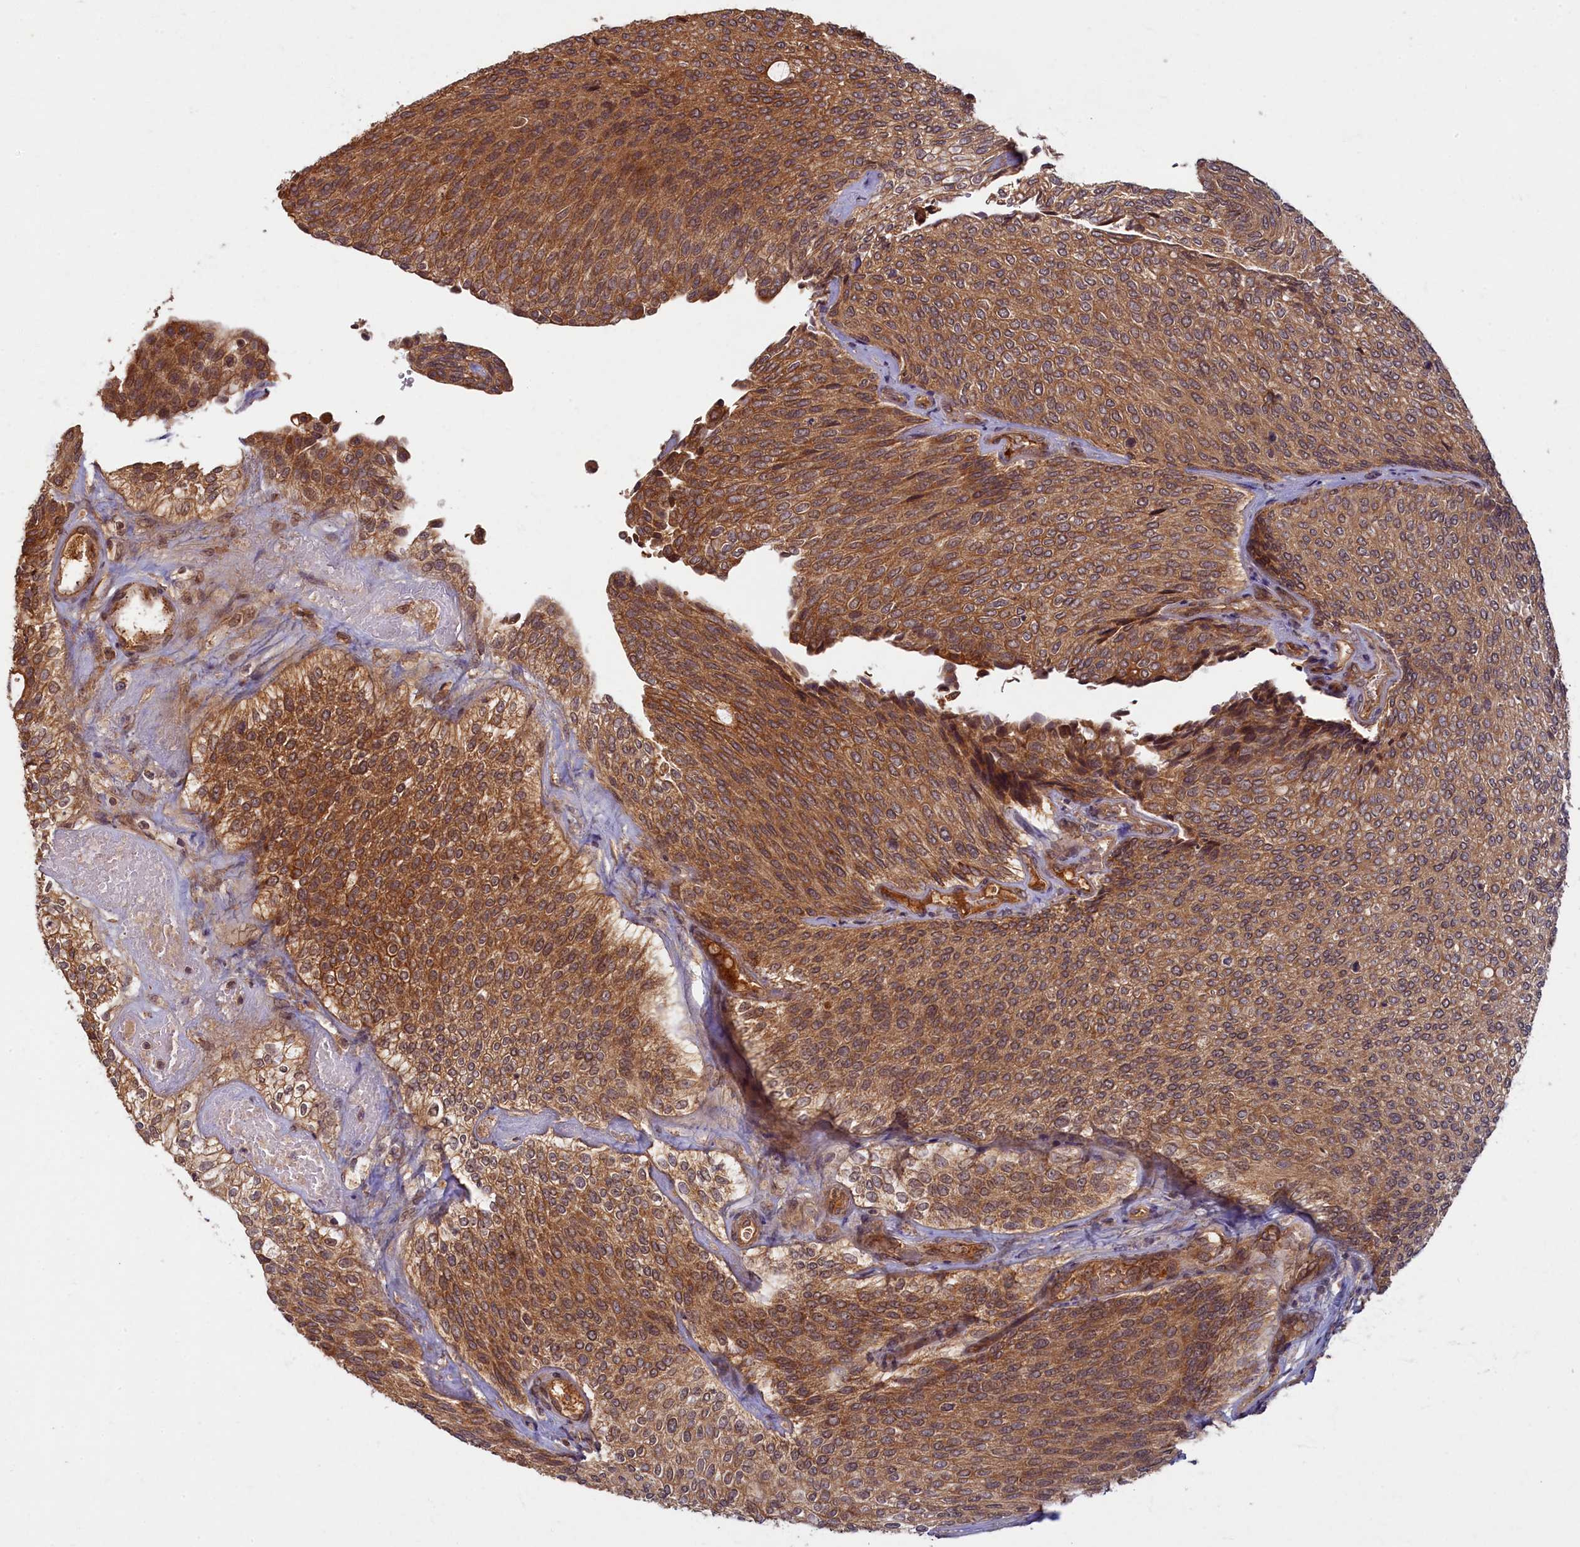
{"staining": {"intensity": "moderate", "quantity": ">75%", "location": "cytoplasmic/membranous"}, "tissue": "urothelial cancer", "cell_type": "Tumor cells", "image_type": "cancer", "snomed": [{"axis": "morphology", "description": "Urothelial carcinoma, Low grade"}, {"axis": "topography", "description": "Urinary bladder"}], "caption": "About >75% of tumor cells in human urothelial cancer reveal moderate cytoplasmic/membranous protein staining as visualized by brown immunohistochemical staining.", "gene": "BICD1", "patient": {"sex": "female", "age": 79}}